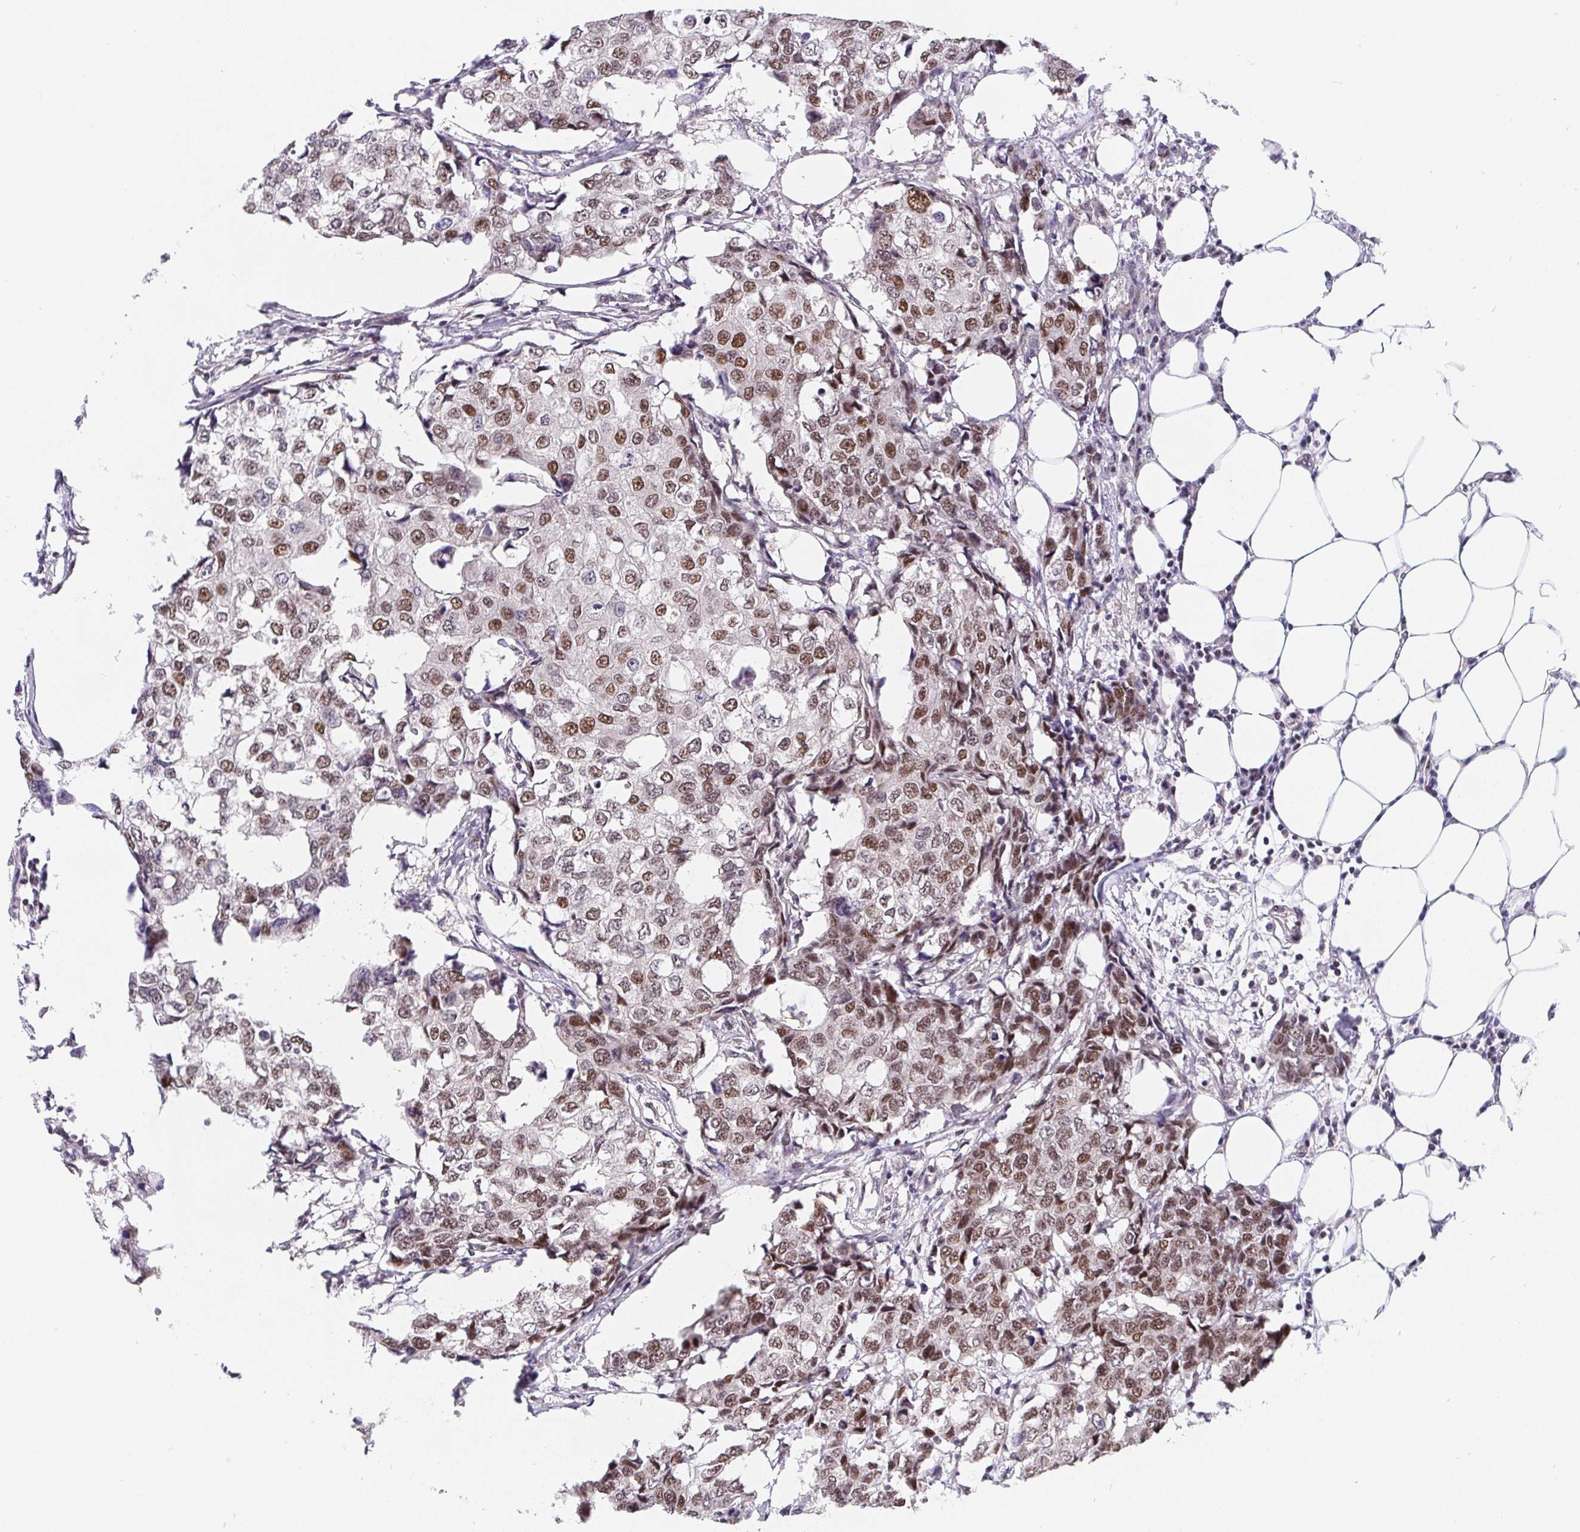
{"staining": {"intensity": "moderate", "quantity": "25%-75%", "location": "nuclear"}, "tissue": "breast cancer", "cell_type": "Tumor cells", "image_type": "cancer", "snomed": [{"axis": "morphology", "description": "Duct carcinoma"}, {"axis": "topography", "description": "Breast"}], "caption": "A brown stain shows moderate nuclear expression of a protein in human breast infiltrating ductal carcinoma tumor cells. (IHC, brightfield microscopy, high magnification).", "gene": "POU2F1", "patient": {"sex": "female", "age": 27}}